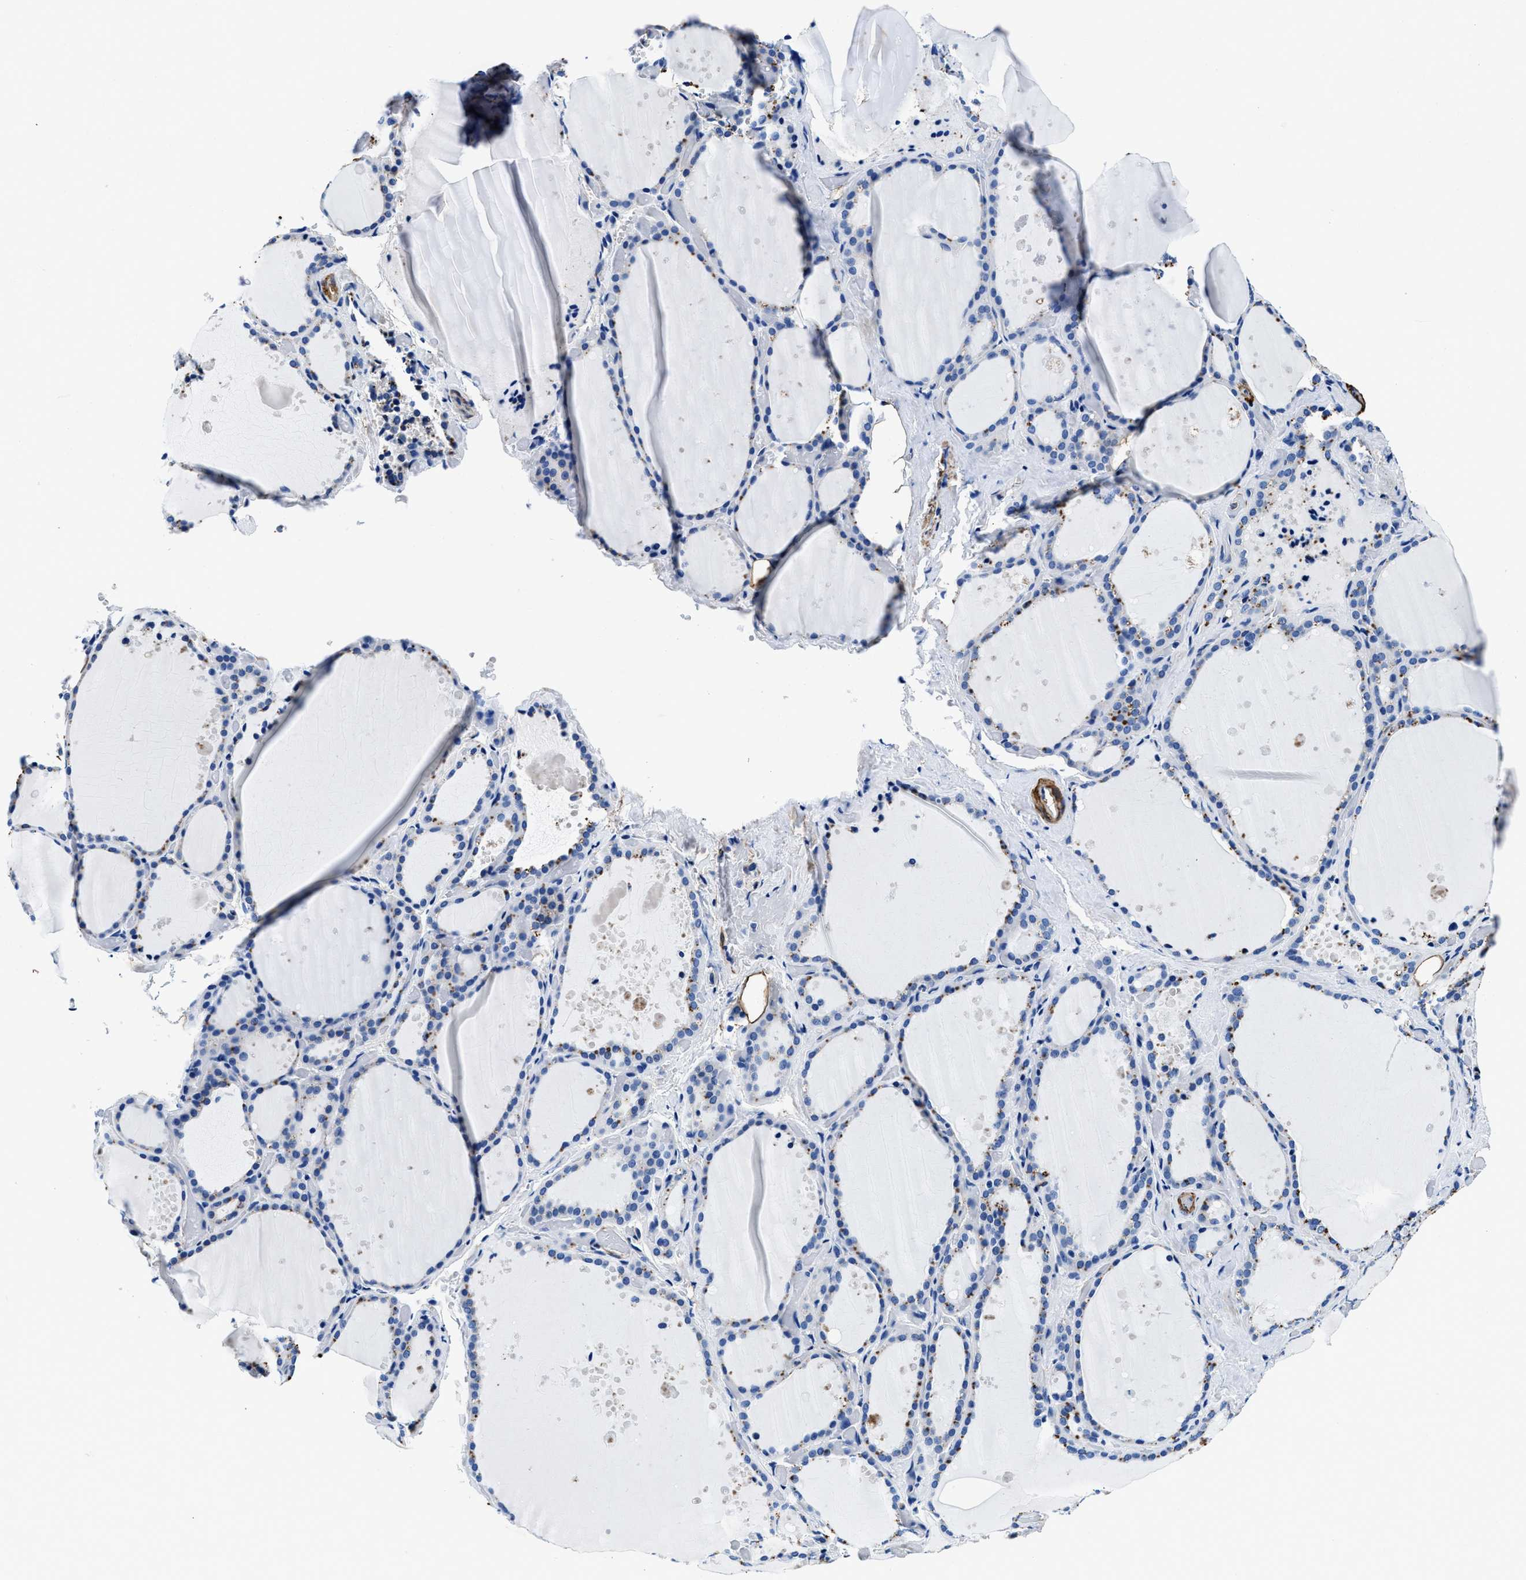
{"staining": {"intensity": "moderate", "quantity": "<25%", "location": "cytoplasmic/membranous"}, "tissue": "thyroid gland", "cell_type": "Glandular cells", "image_type": "normal", "snomed": [{"axis": "morphology", "description": "Normal tissue, NOS"}, {"axis": "topography", "description": "Thyroid gland"}], "caption": "A photomicrograph of human thyroid gland stained for a protein reveals moderate cytoplasmic/membranous brown staining in glandular cells. (DAB (3,3'-diaminobenzidine) = brown stain, brightfield microscopy at high magnification).", "gene": "TEX261", "patient": {"sex": "female", "age": 44}}